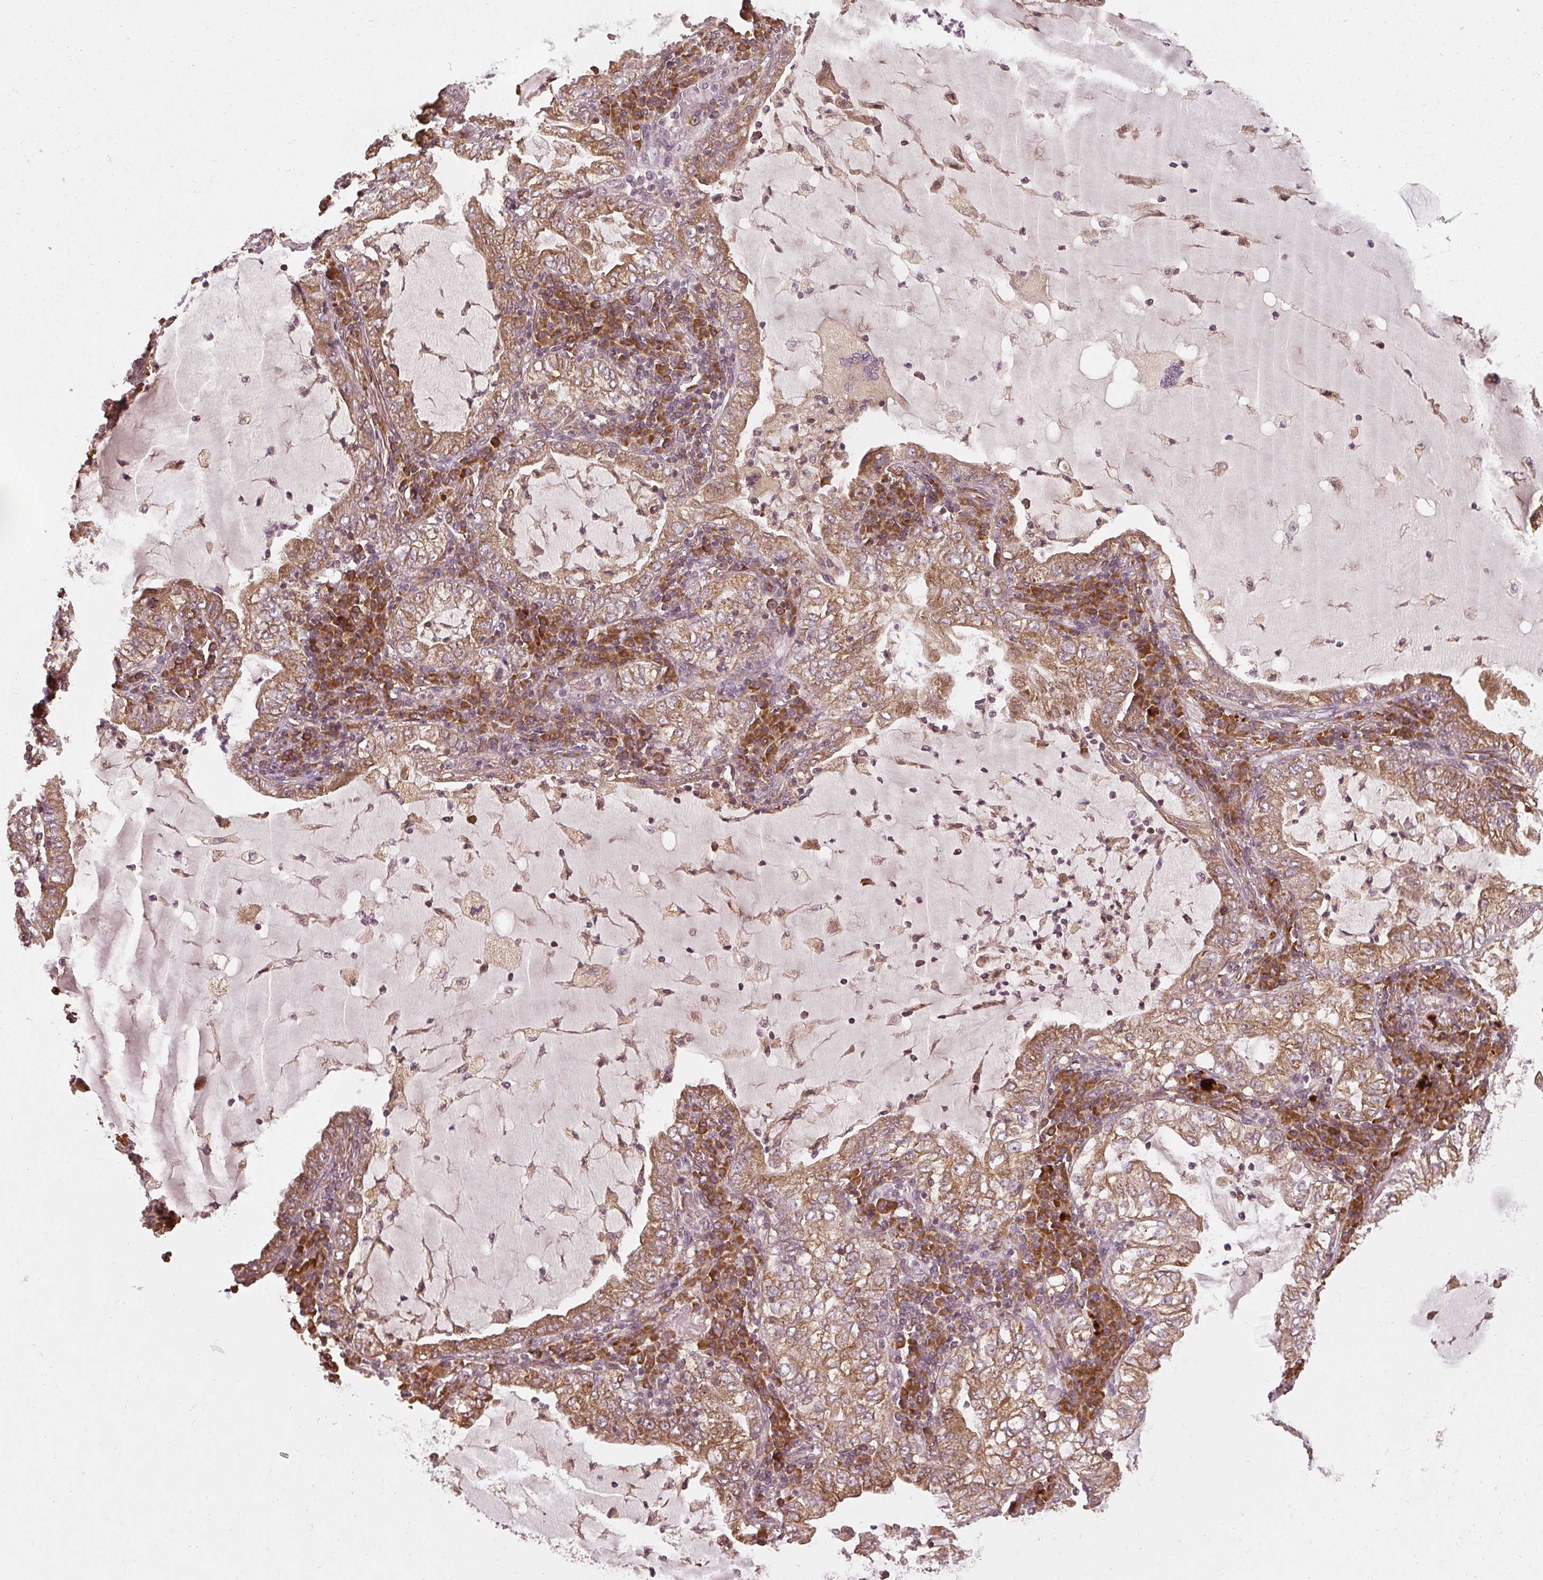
{"staining": {"intensity": "moderate", "quantity": ">75%", "location": "cytoplasmic/membranous"}, "tissue": "lung cancer", "cell_type": "Tumor cells", "image_type": "cancer", "snomed": [{"axis": "morphology", "description": "Adenocarcinoma, NOS"}, {"axis": "topography", "description": "Lung"}], "caption": "Moderate cytoplasmic/membranous staining is present in about >75% of tumor cells in lung cancer (adenocarcinoma).", "gene": "RPL24", "patient": {"sex": "female", "age": 73}}